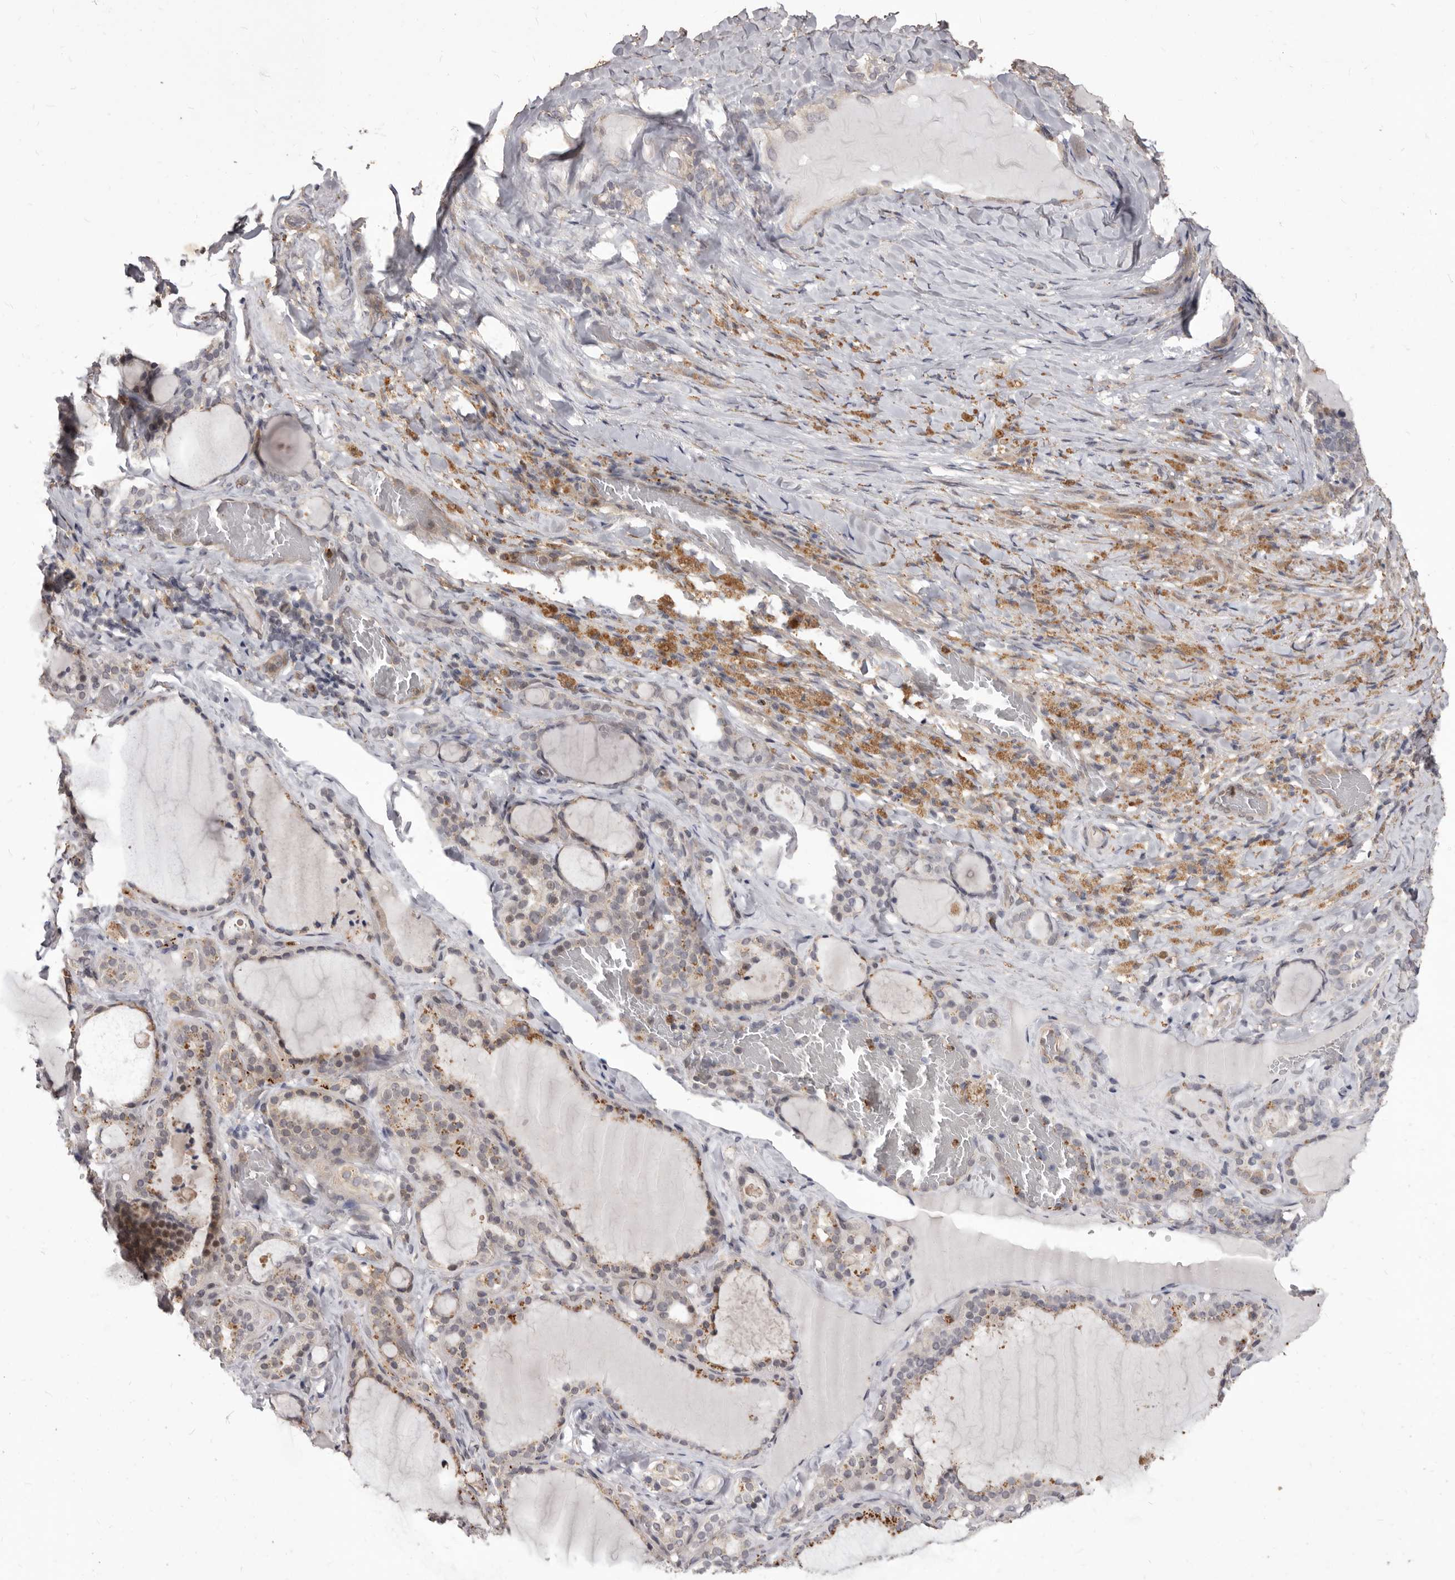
{"staining": {"intensity": "weak", "quantity": "<25%", "location": "cytoplasmic/membranous"}, "tissue": "thyroid gland", "cell_type": "Glandular cells", "image_type": "normal", "snomed": [{"axis": "morphology", "description": "Normal tissue, NOS"}, {"axis": "topography", "description": "Thyroid gland"}], "caption": "This micrograph is of benign thyroid gland stained with IHC to label a protein in brown with the nuclei are counter-stained blue. There is no staining in glandular cells.", "gene": "ACLY", "patient": {"sex": "female", "age": 22}}